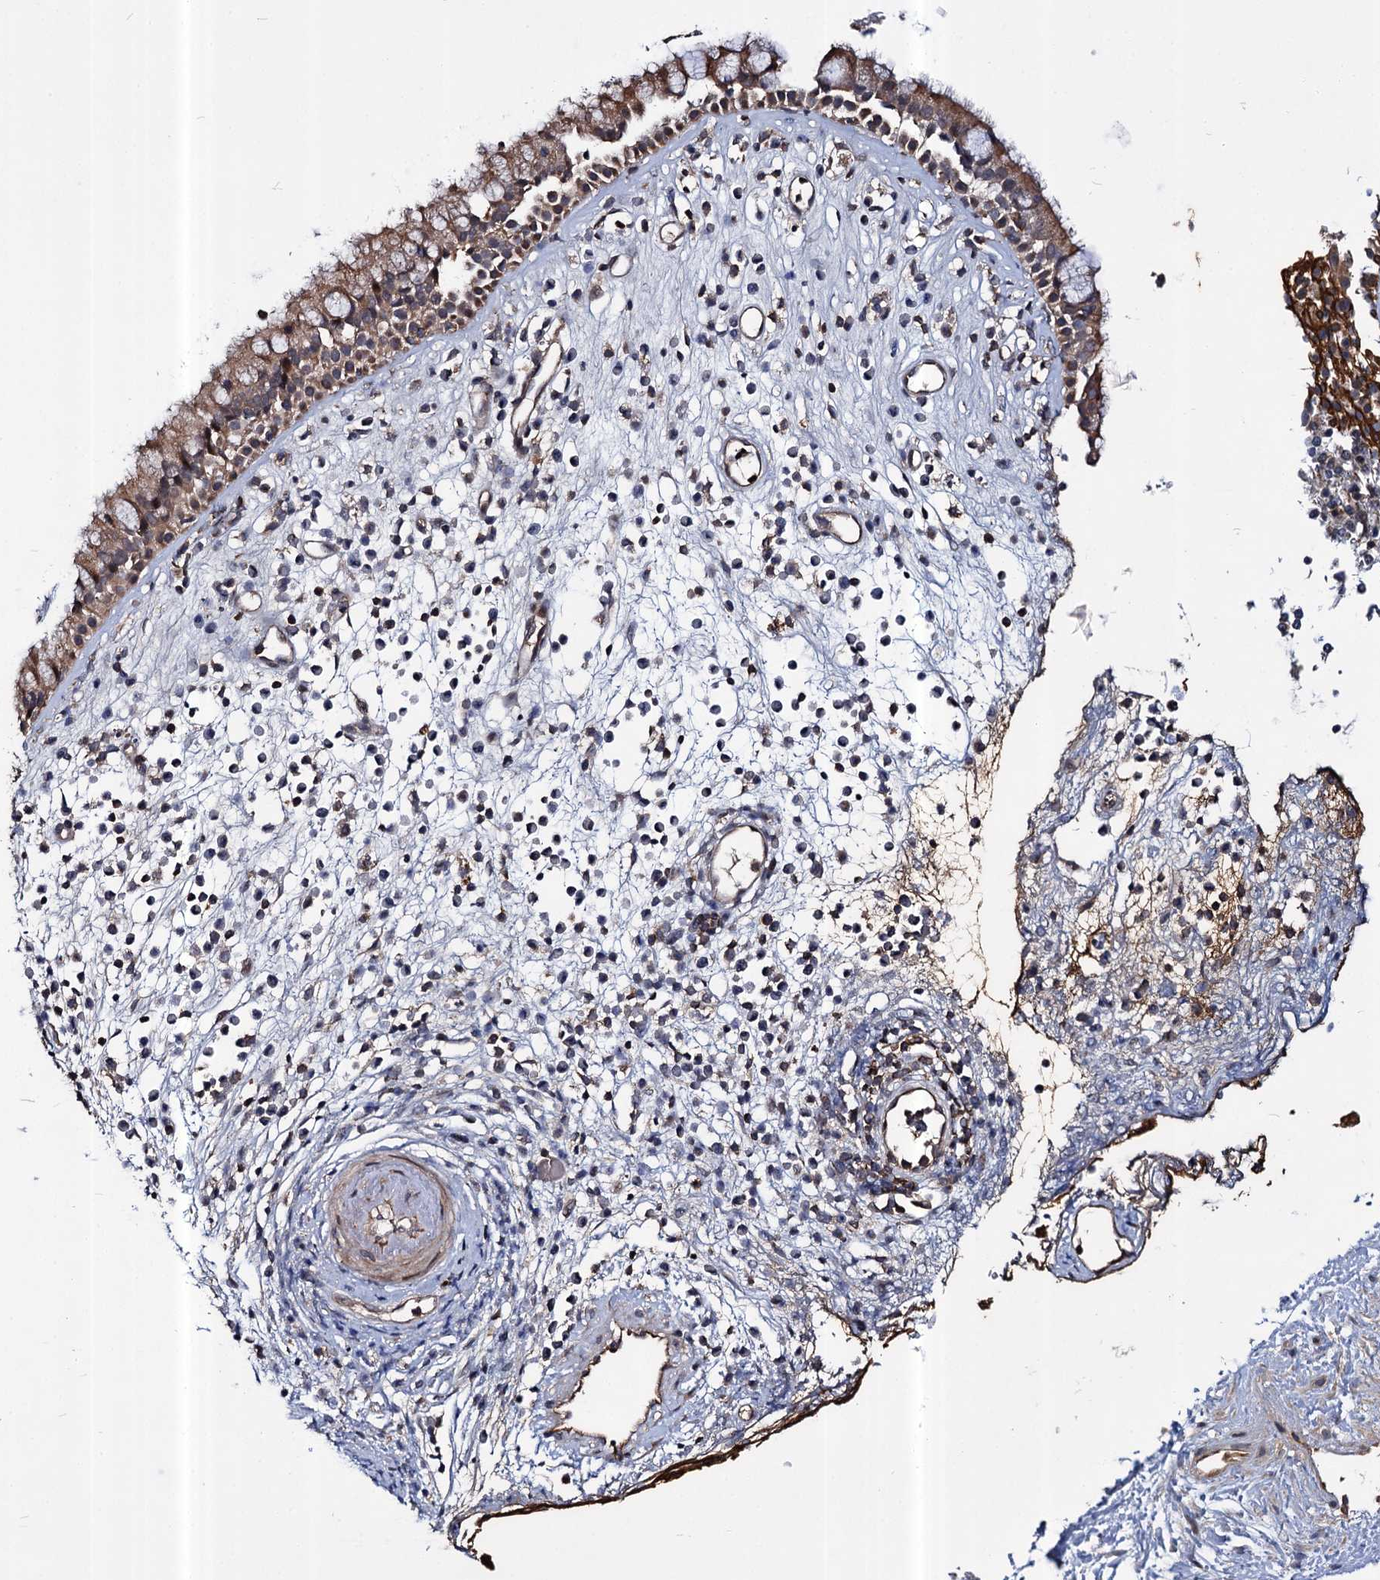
{"staining": {"intensity": "moderate", "quantity": ">75%", "location": "cytoplasmic/membranous"}, "tissue": "nasopharynx", "cell_type": "Respiratory epithelial cells", "image_type": "normal", "snomed": [{"axis": "morphology", "description": "Normal tissue, NOS"}, {"axis": "morphology", "description": "Inflammation, NOS"}, {"axis": "topography", "description": "Nasopharynx"}], "caption": "A medium amount of moderate cytoplasmic/membranous expression is present in approximately >75% of respiratory epithelial cells in benign nasopharynx.", "gene": "ABLIM1", "patient": {"sex": "male", "age": 29}}